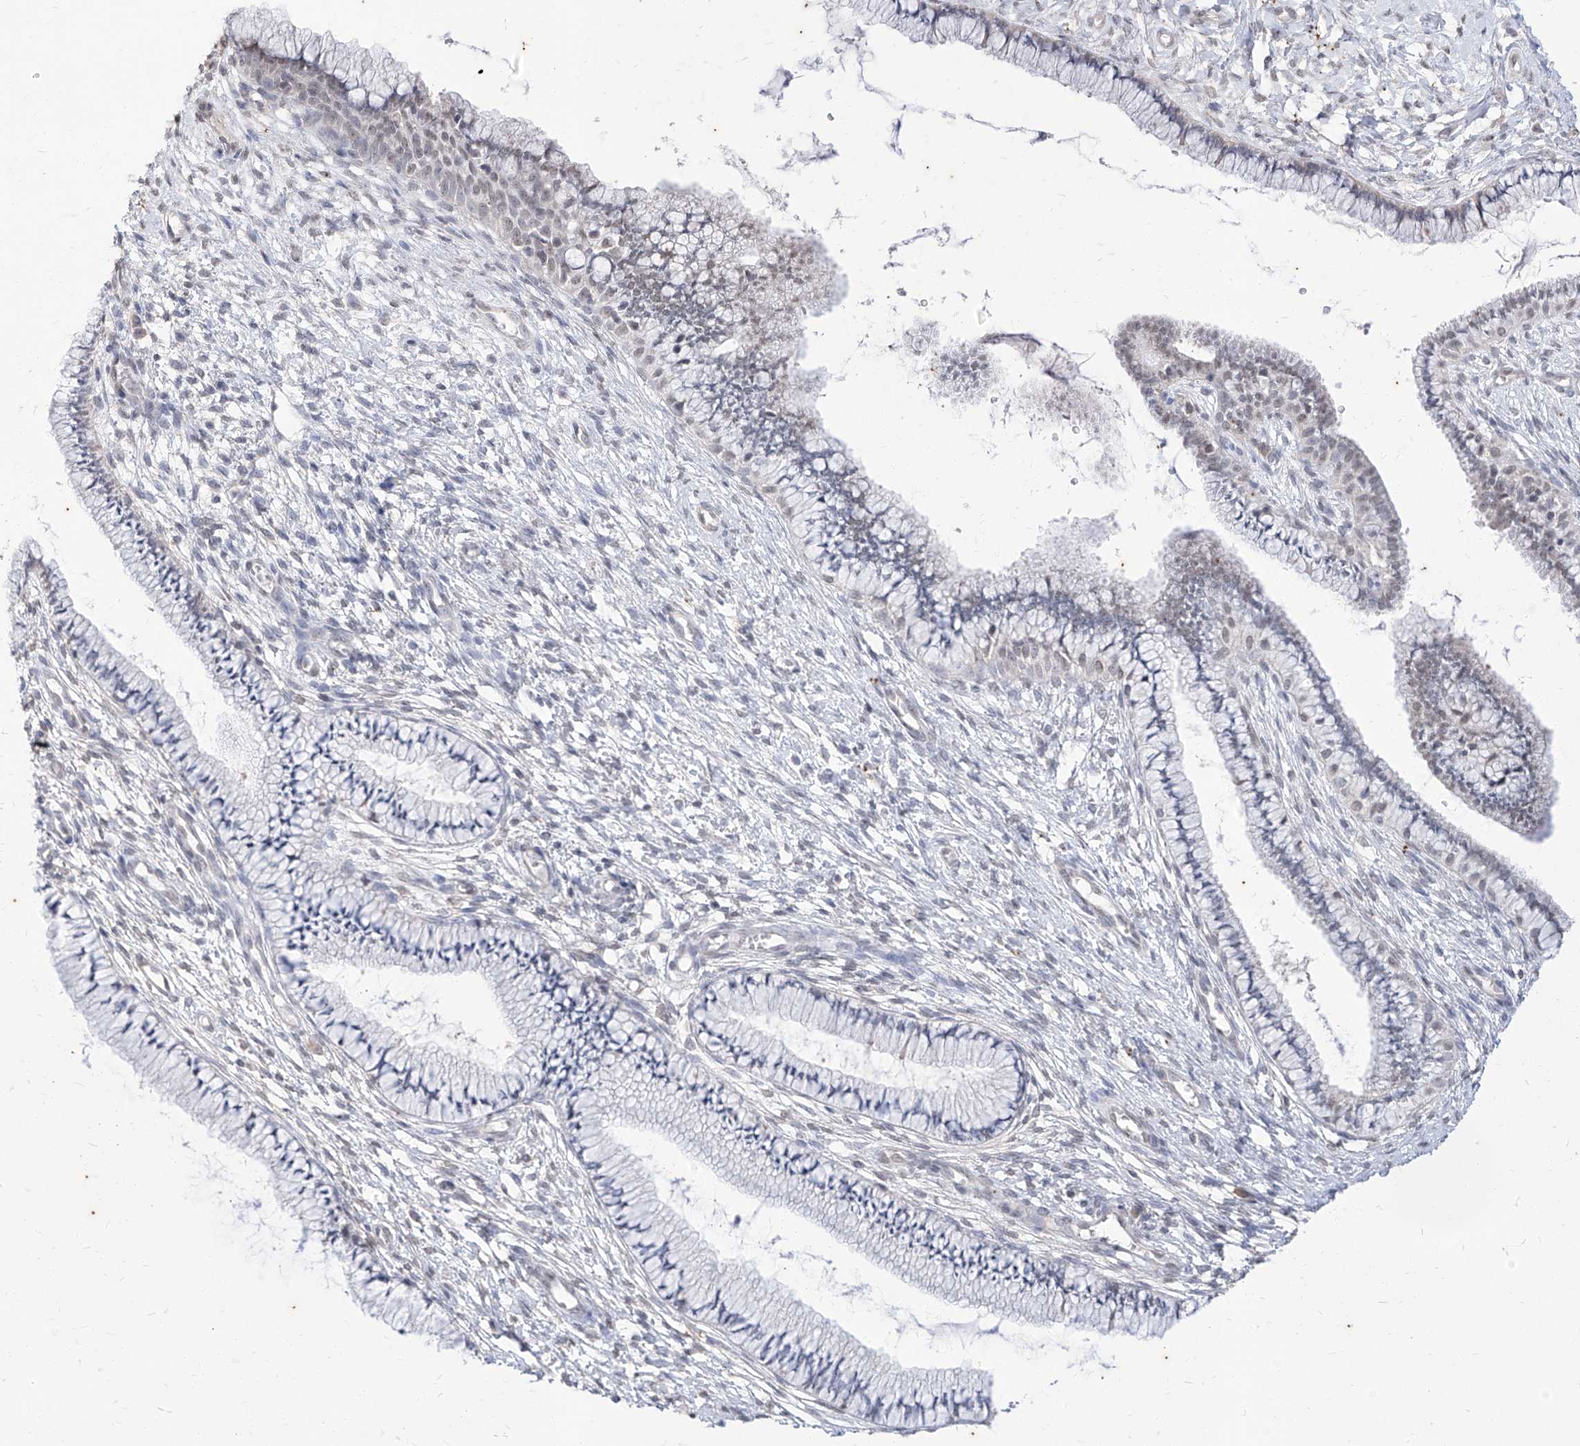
{"staining": {"intensity": "weak", "quantity": "<25%", "location": "nuclear"}, "tissue": "cervix", "cell_type": "Glandular cells", "image_type": "normal", "snomed": [{"axis": "morphology", "description": "Normal tissue, NOS"}, {"axis": "topography", "description": "Cervix"}], "caption": "This is an immunohistochemistry (IHC) photomicrograph of benign human cervix. There is no staining in glandular cells.", "gene": "PHF20L1", "patient": {"sex": "female", "age": 36}}